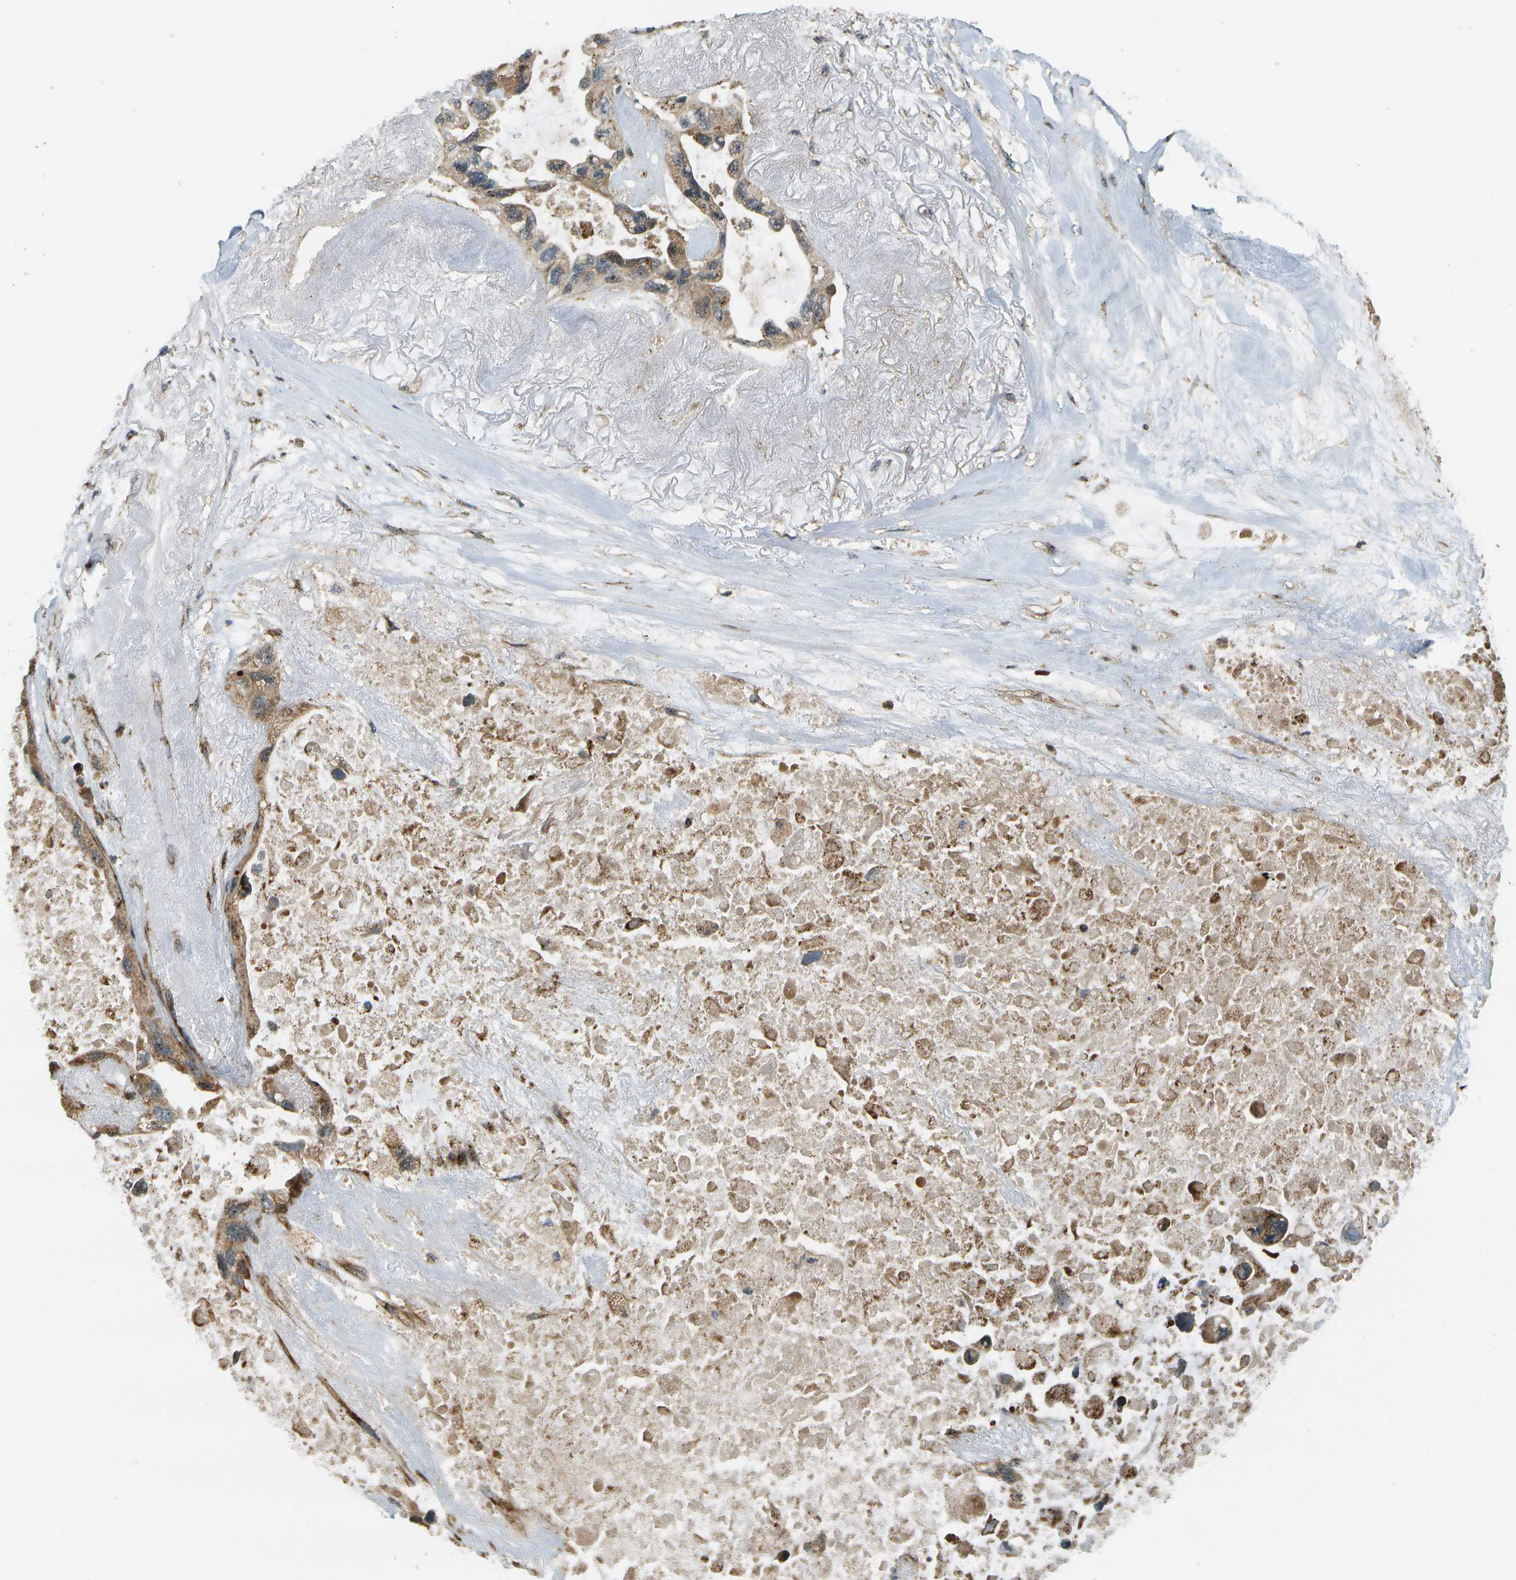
{"staining": {"intensity": "moderate", "quantity": ">75%", "location": "cytoplasmic/membranous"}, "tissue": "lung cancer", "cell_type": "Tumor cells", "image_type": "cancer", "snomed": [{"axis": "morphology", "description": "Squamous cell carcinoma, NOS"}, {"axis": "topography", "description": "Lung"}], "caption": "A histopathology image of squamous cell carcinoma (lung) stained for a protein demonstrates moderate cytoplasmic/membranous brown staining in tumor cells.", "gene": "LRP12", "patient": {"sex": "female", "age": 73}}